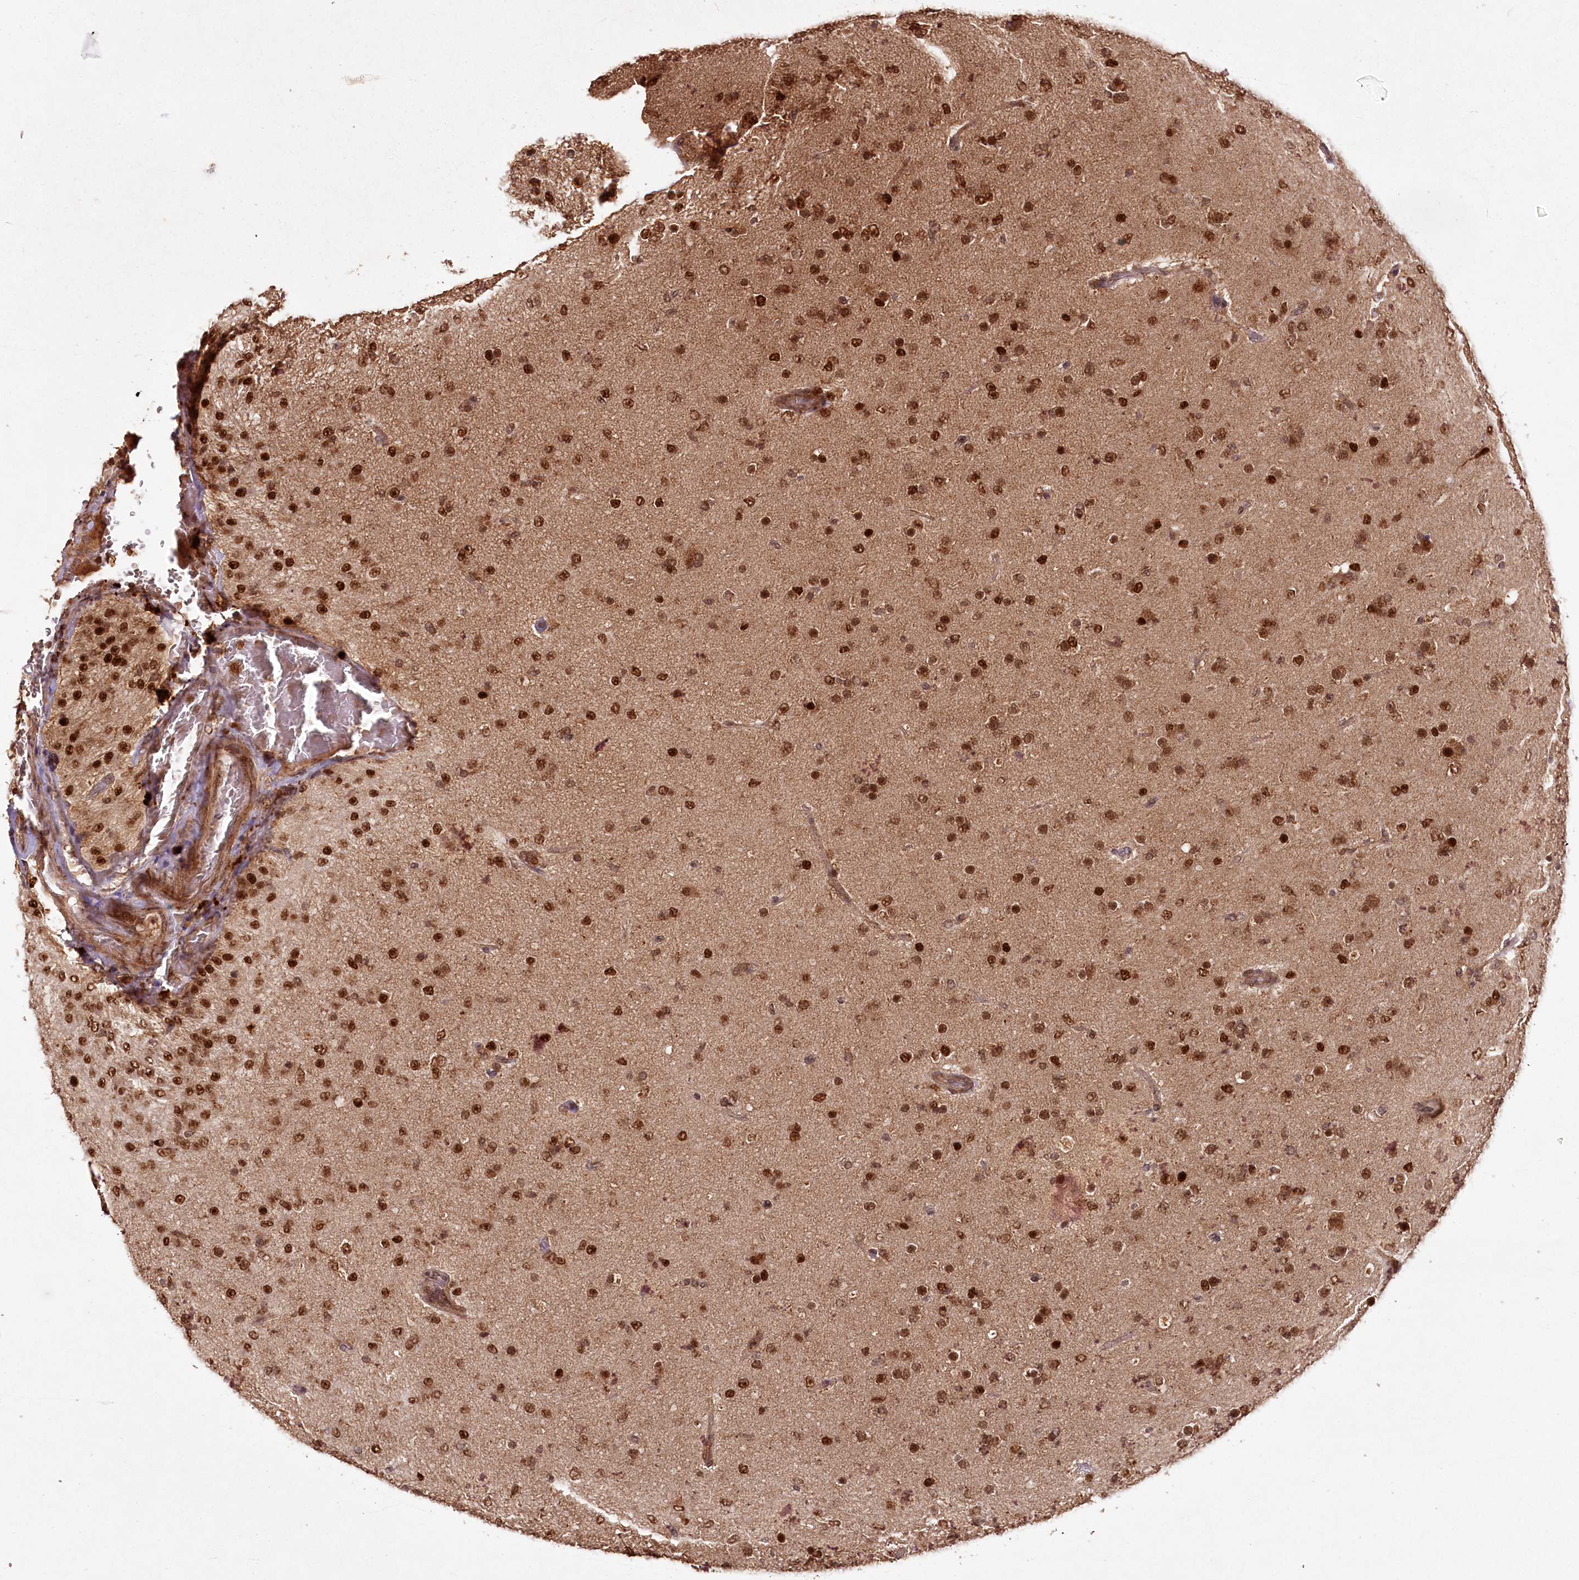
{"staining": {"intensity": "strong", "quantity": ">75%", "location": "nuclear"}, "tissue": "glioma", "cell_type": "Tumor cells", "image_type": "cancer", "snomed": [{"axis": "morphology", "description": "Glioma, malignant, Low grade"}, {"axis": "topography", "description": "Brain"}], "caption": "Protein expression analysis of human glioma reveals strong nuclear expression in about >75% of tumor cells.", "gene": "MICU1", "patient": {"sex": "male", "age": 65}}